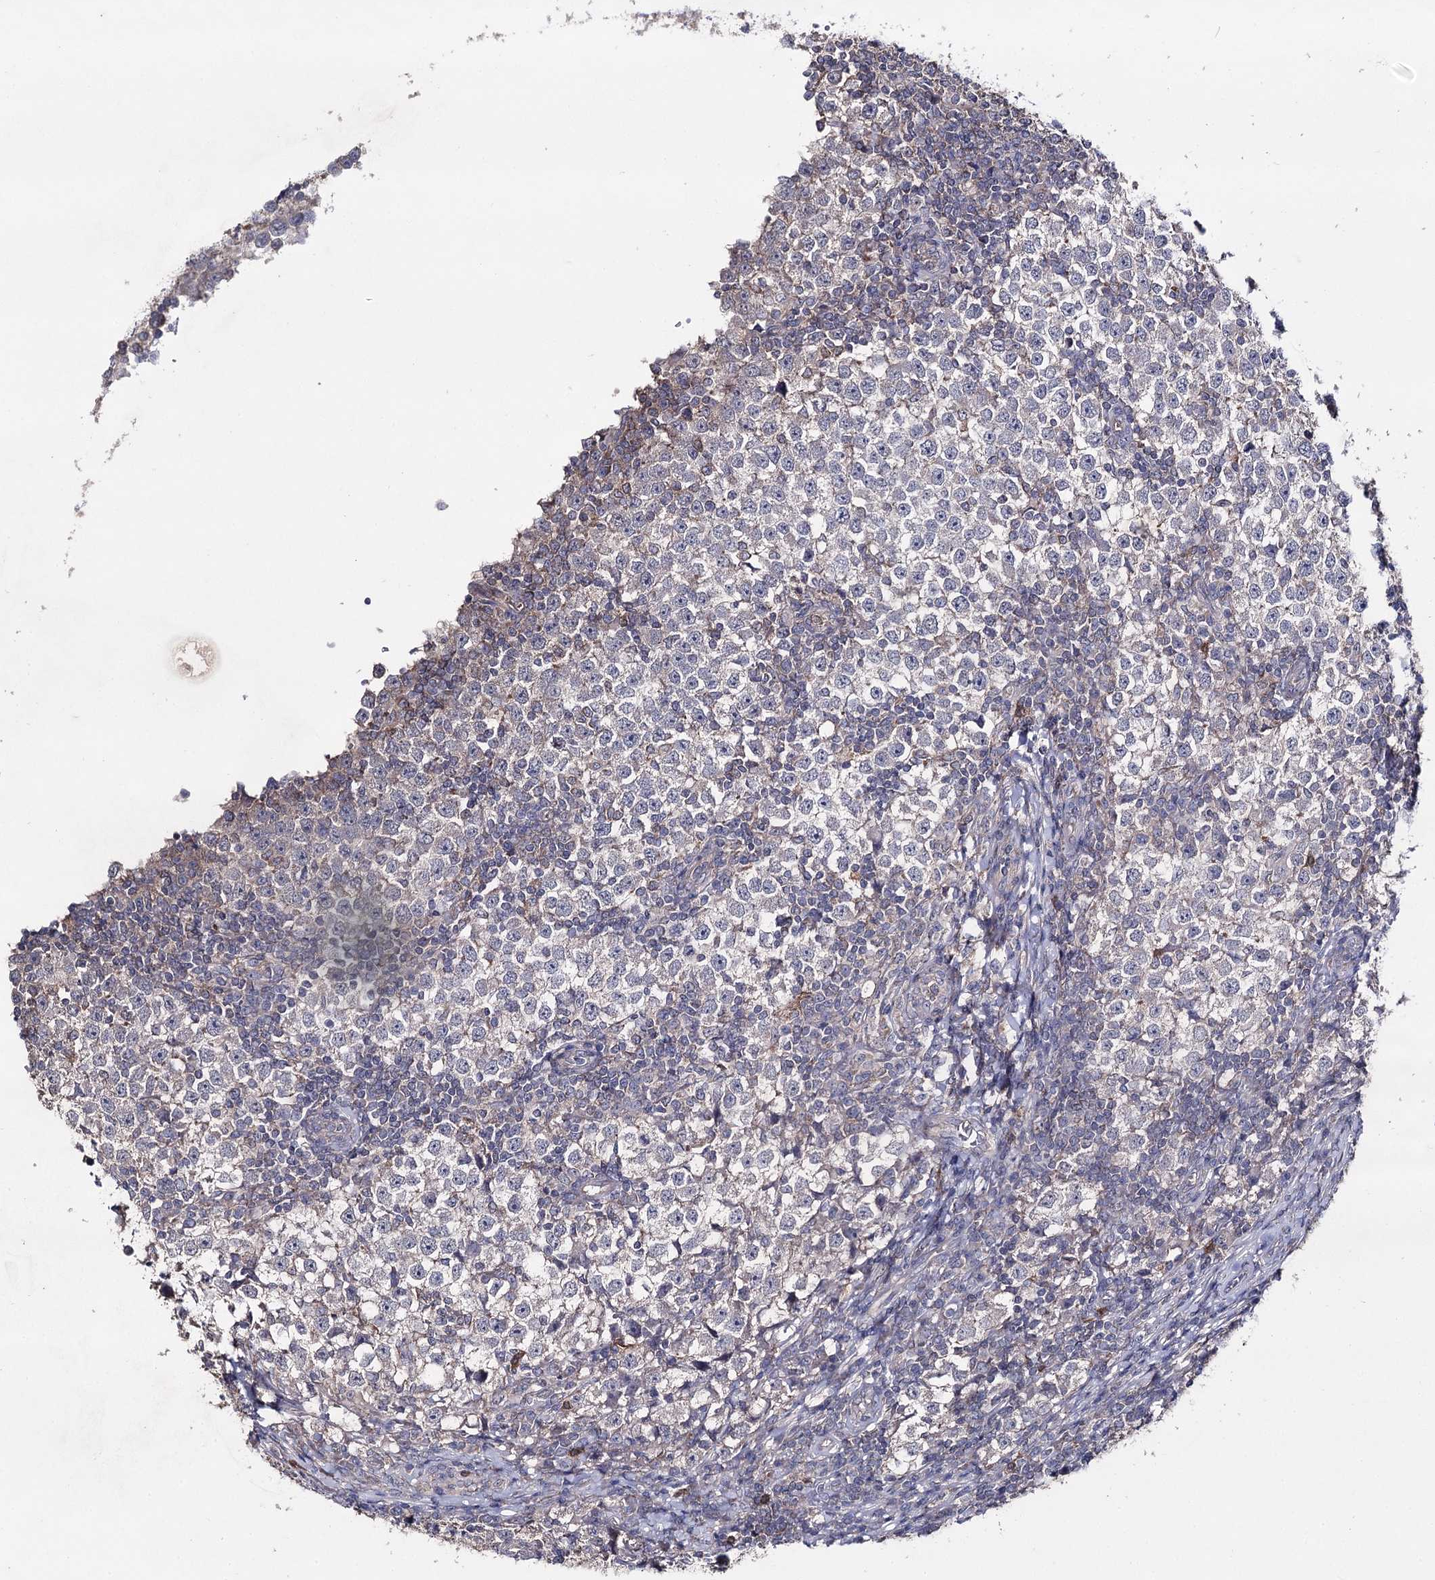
{"staining": {"intensity": "negative", "quantity": "none", "location": "none"}, "tissue": "testis cancer", "cell_type": "Tumor cells", "image_type": "cancer", "snomed": [{"axis": "morphology", "description": "Seminoma, NOS"}, {"axis": "topography", "description": "Testis"}], "caption": "Tumor cells are negative for brown protein staining in testis cancer. Nuclei are stained in blue.", "gene": "AURKC", "patient": {"sex": "male", "age": 65}}